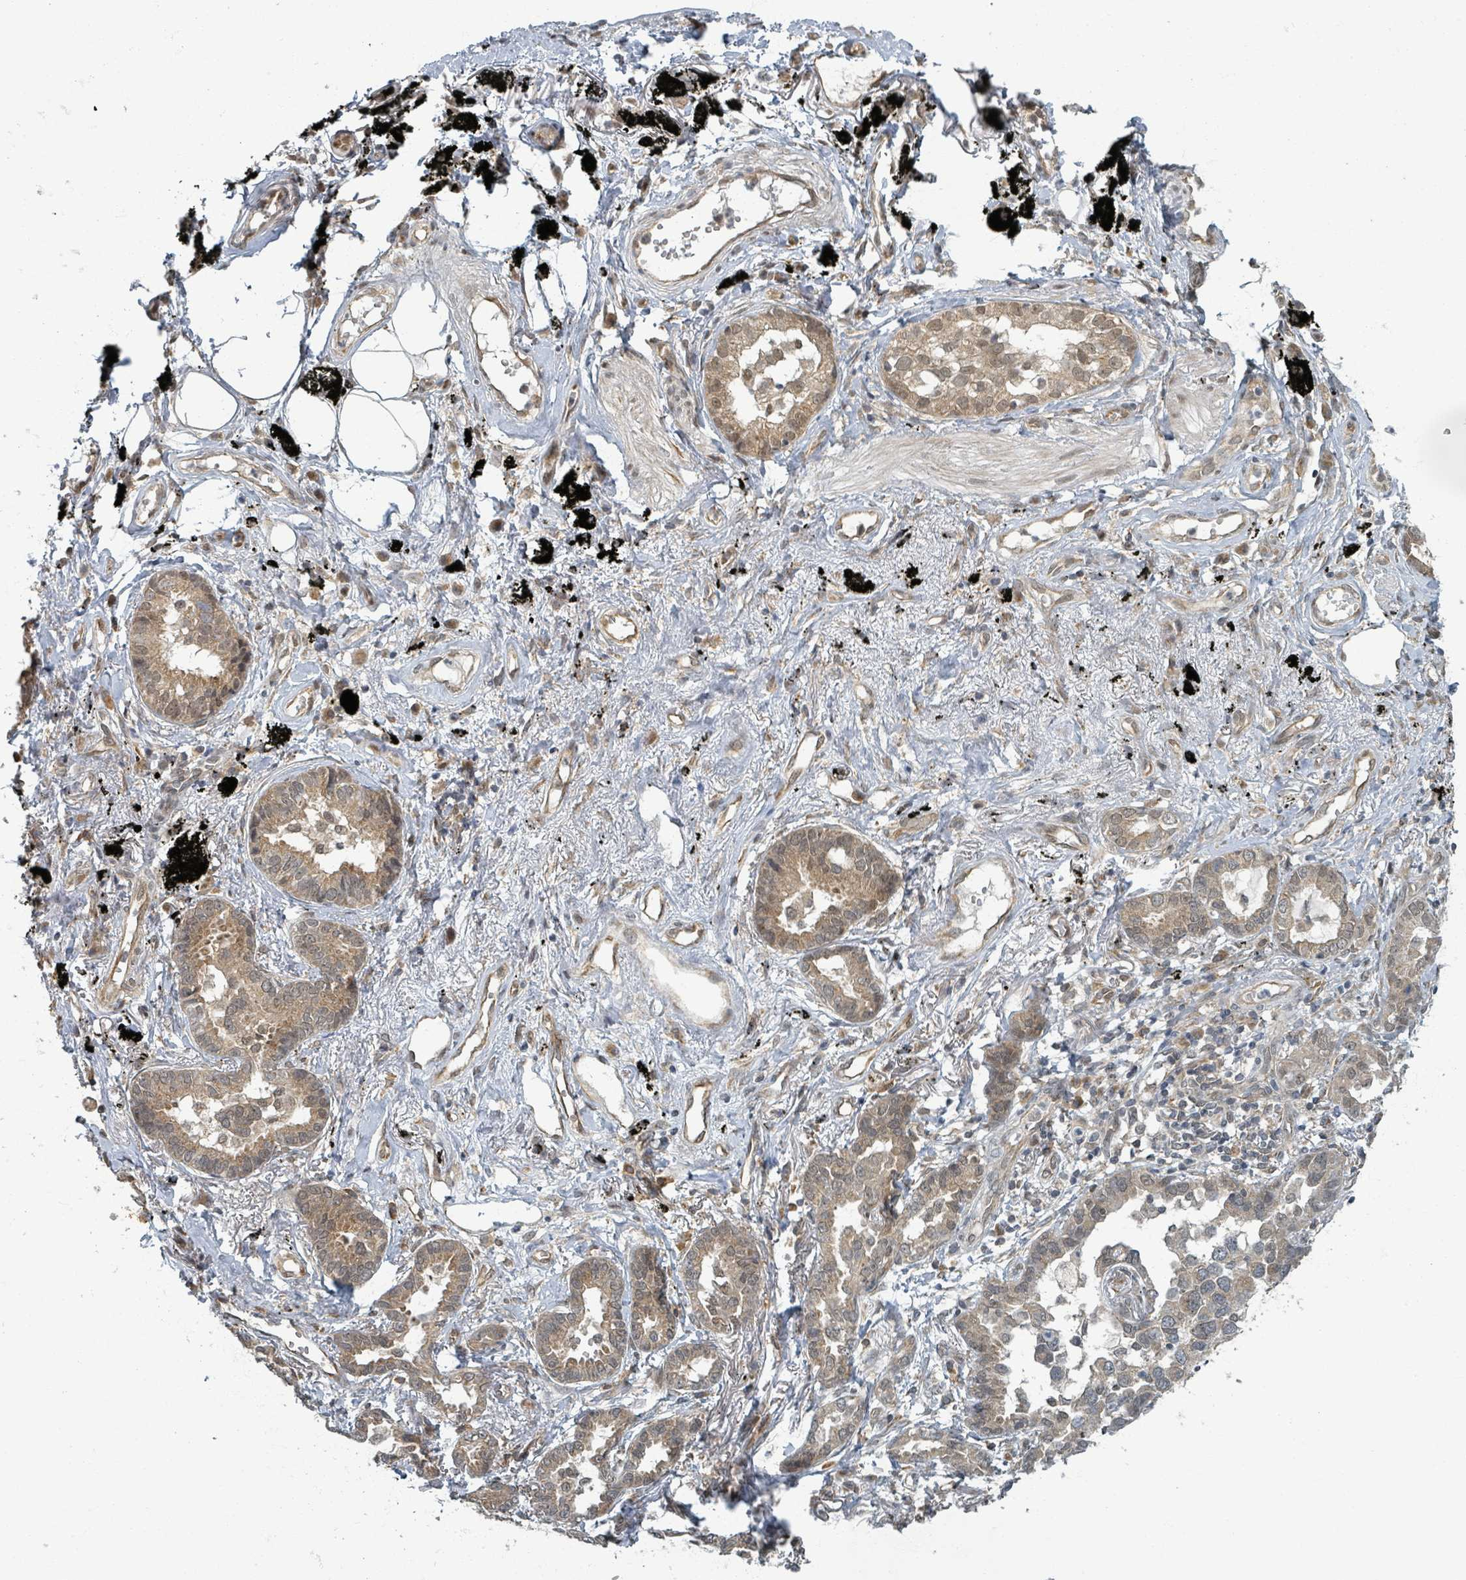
{"staining": {"intensity": "weak", "quantity": ">75%", "location": "cytoplasmic/membranous,nuclear"}, "tissue": "lung cancer", "cell_type": "Tumor cells", "image_type": "cancer", "snomed": [{"axis": "morphology", "description": "Adenocarcinoma, NOS"}, {"axis": "topography", "description": "Lung"}], "caption": "There is low levels of weak cytoplasmic/membranous and nuclear expression in tumor cells of adenocarcinoma (lung), as demonstrated by immunohistochemical staining (brown color).", "gene": "INTS15", "patient": {"sex": "male", "age": 67}}